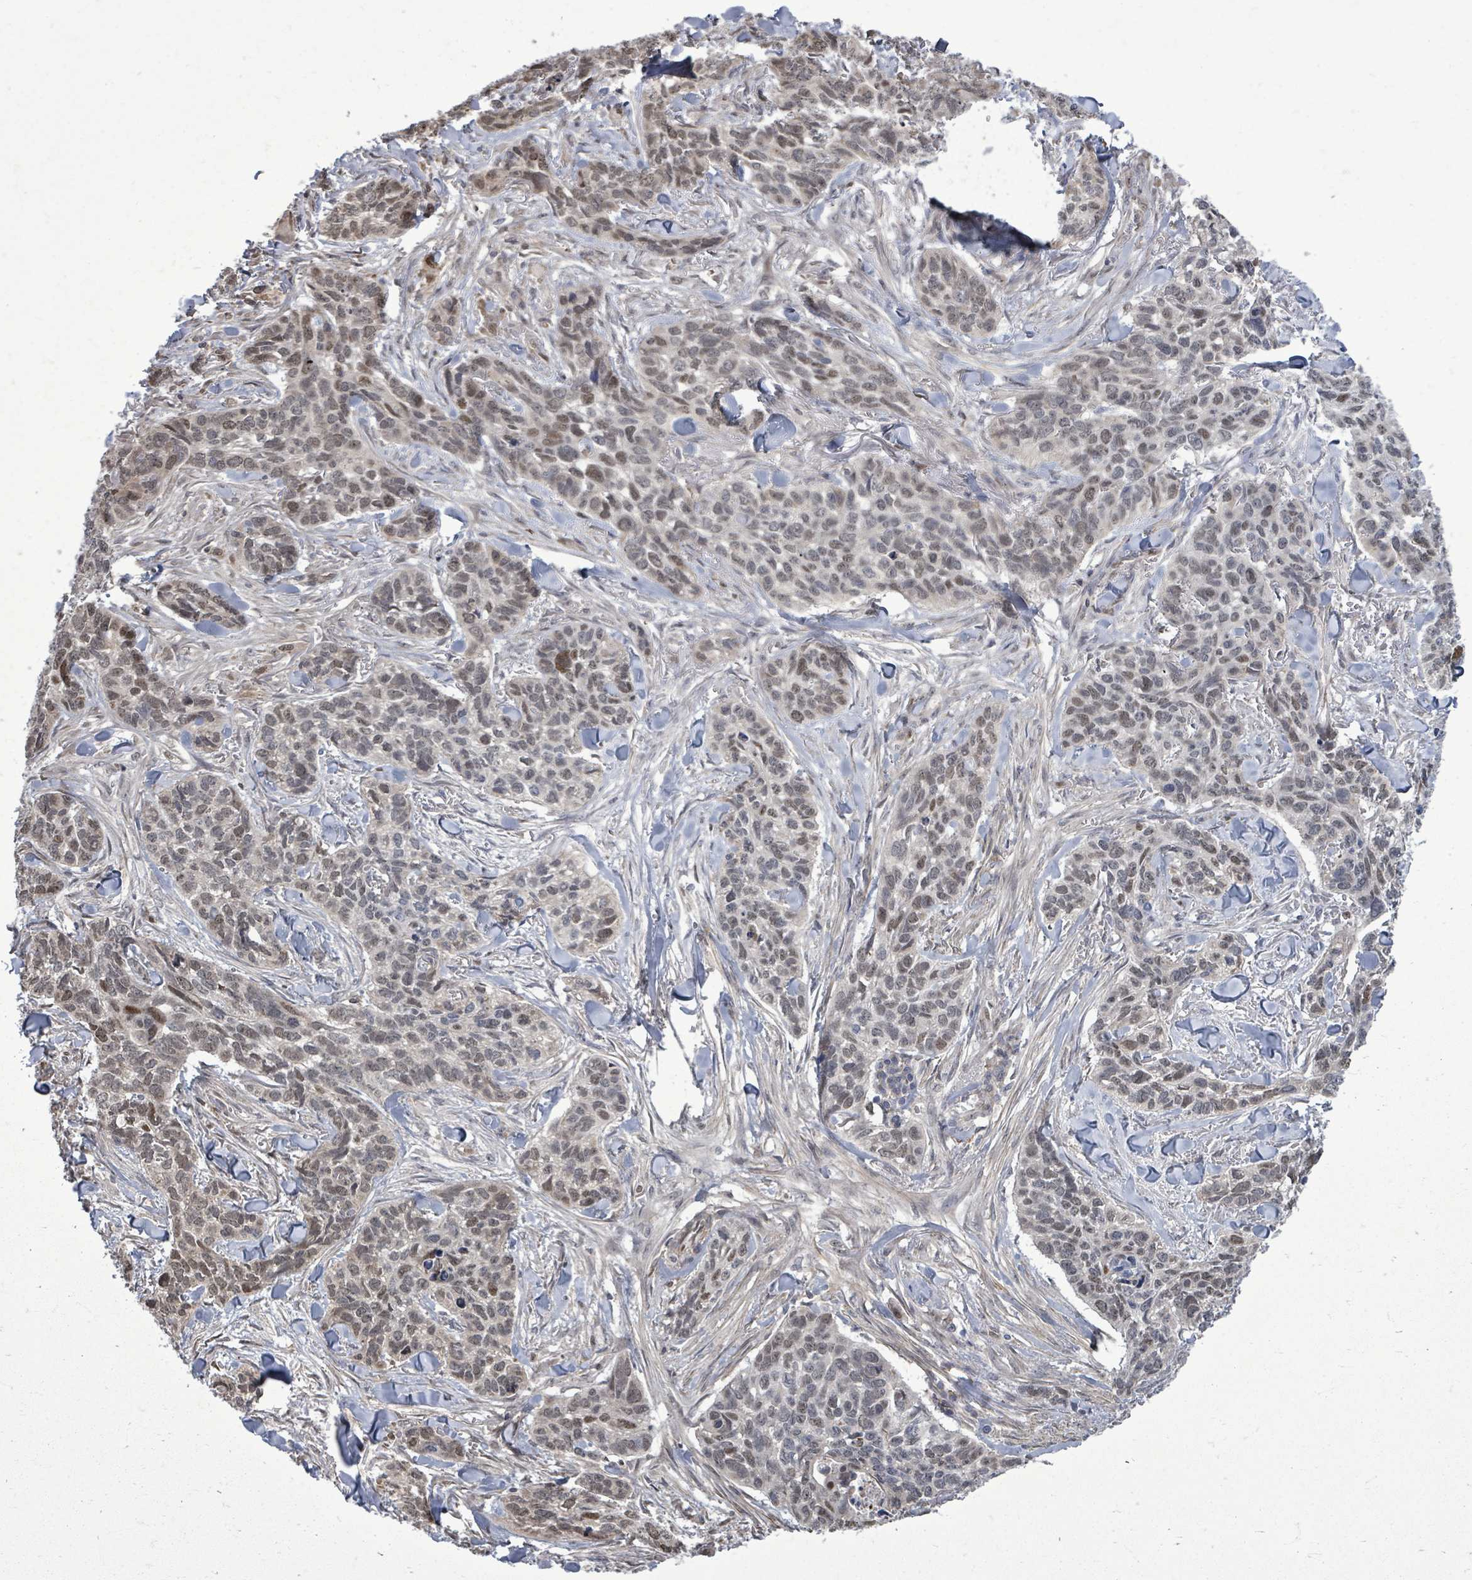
{"staining": {"intensity": "weak", "quantity": ">75%", "location": "nuclear"}, "tissue": "skin cancer", "cell_type": "Tumor cells", "image_type": "cancer", "snomed": [{"axis": "morphology", "description": "Basal cell carcinoma"}, {"axis": "topography", "description": "Skin"}], "caption": "Basal cell carcinoma (skin) stained for a protein demonstrates weak nuclear positivity in tumor cells. Ihc stains the protein in brown and the nuclei are stained blue.", "gene": "PAPSS1", "patient": {"sex": "male", "age": 86}}